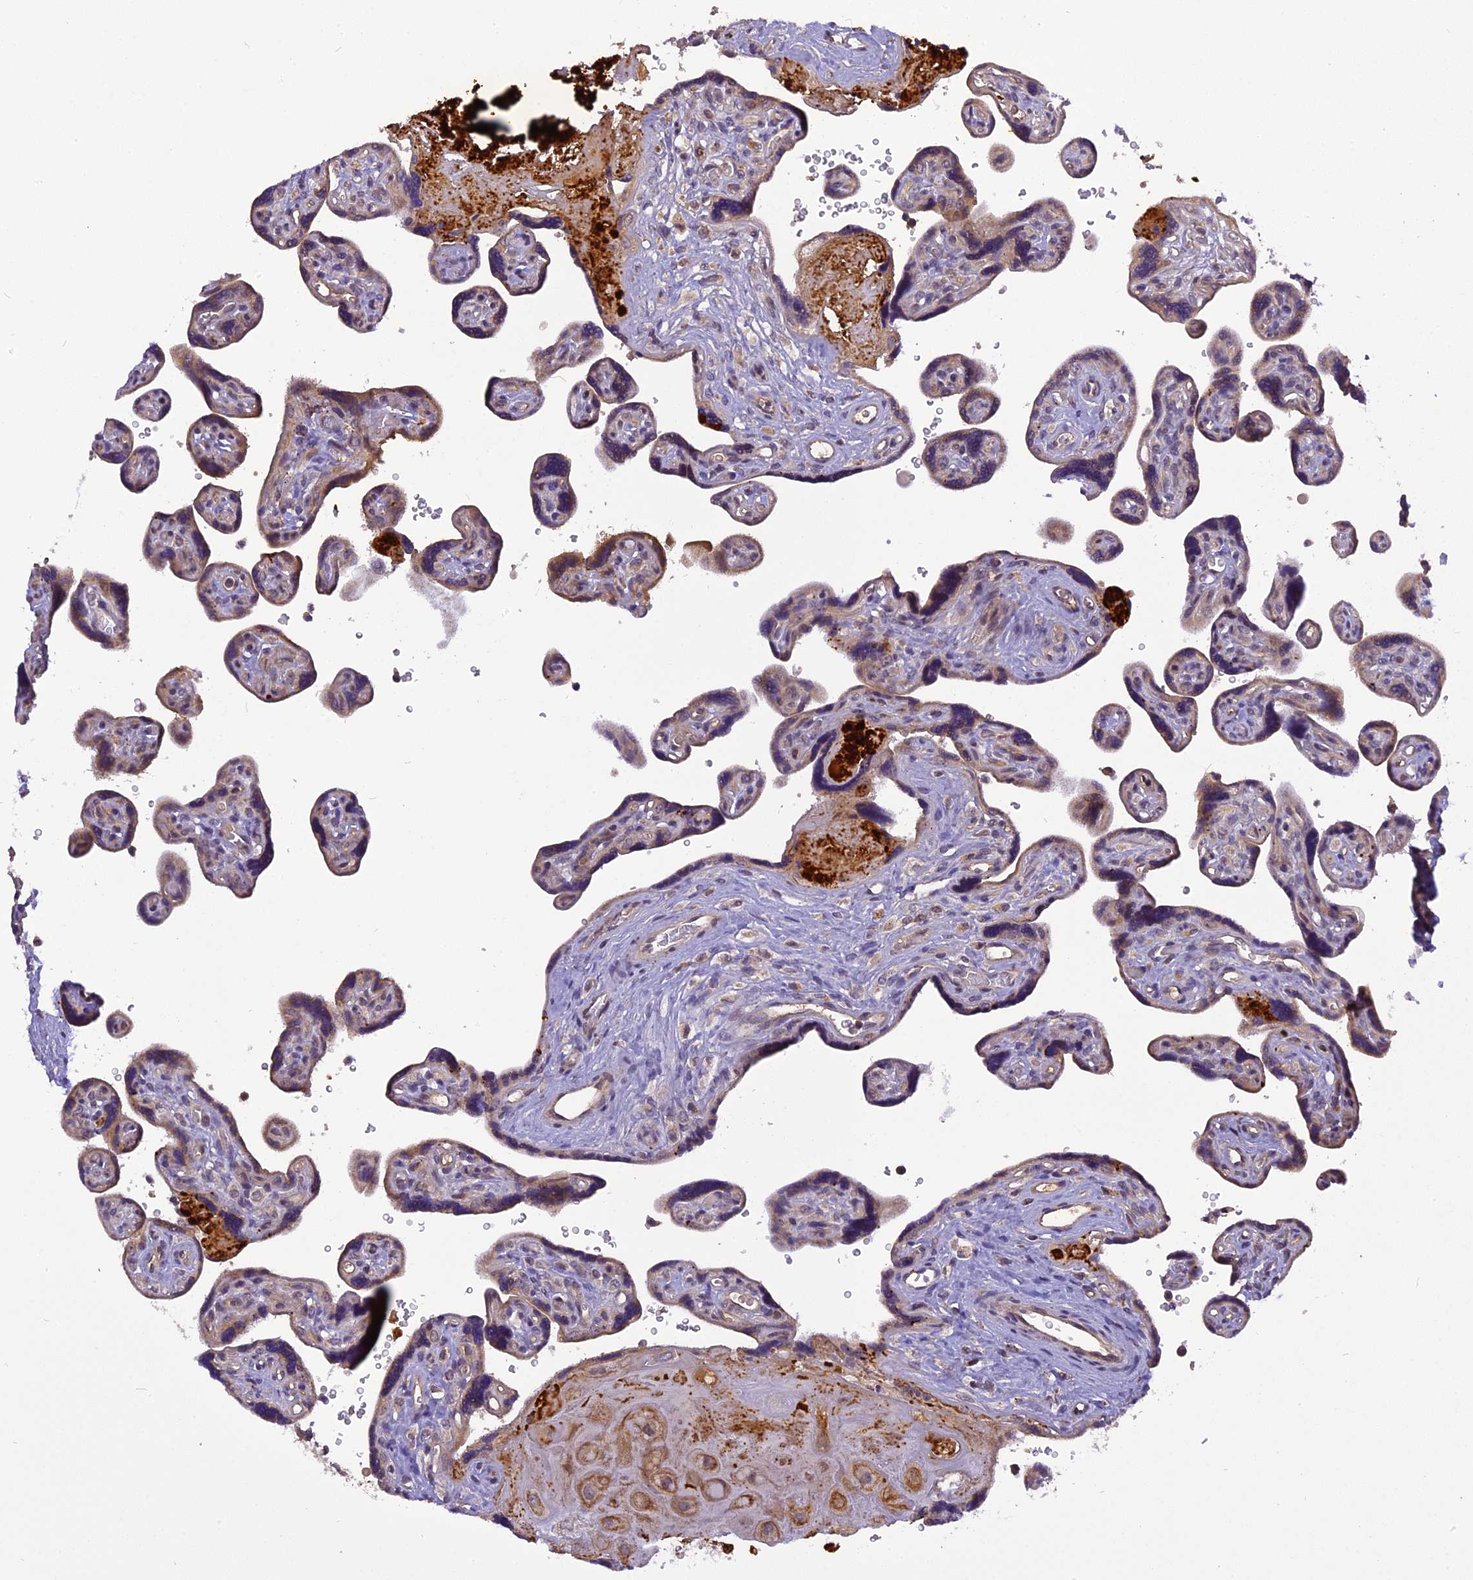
{"staining": {"intensity": "weak", "quantity": ">75%", "location": "cytoplasmic/membranous"}, "tissue": "placenta", "cell_type": "Decidual cells", "image_type": "normal", "snomed": [{"axis": "morphology", "description": "Normal tissue, NOS"}, {"axis": "topography", "description": "Placenta"}], "caption": "Approximately >75% of decidual cells in normal human placenta demonstrate weak cytoplasmic/membranous protein staining as visualized by brown immunohistochemical staining.", "gene": "FNIP2", "patient": {"sex": "female", "age": 39}}